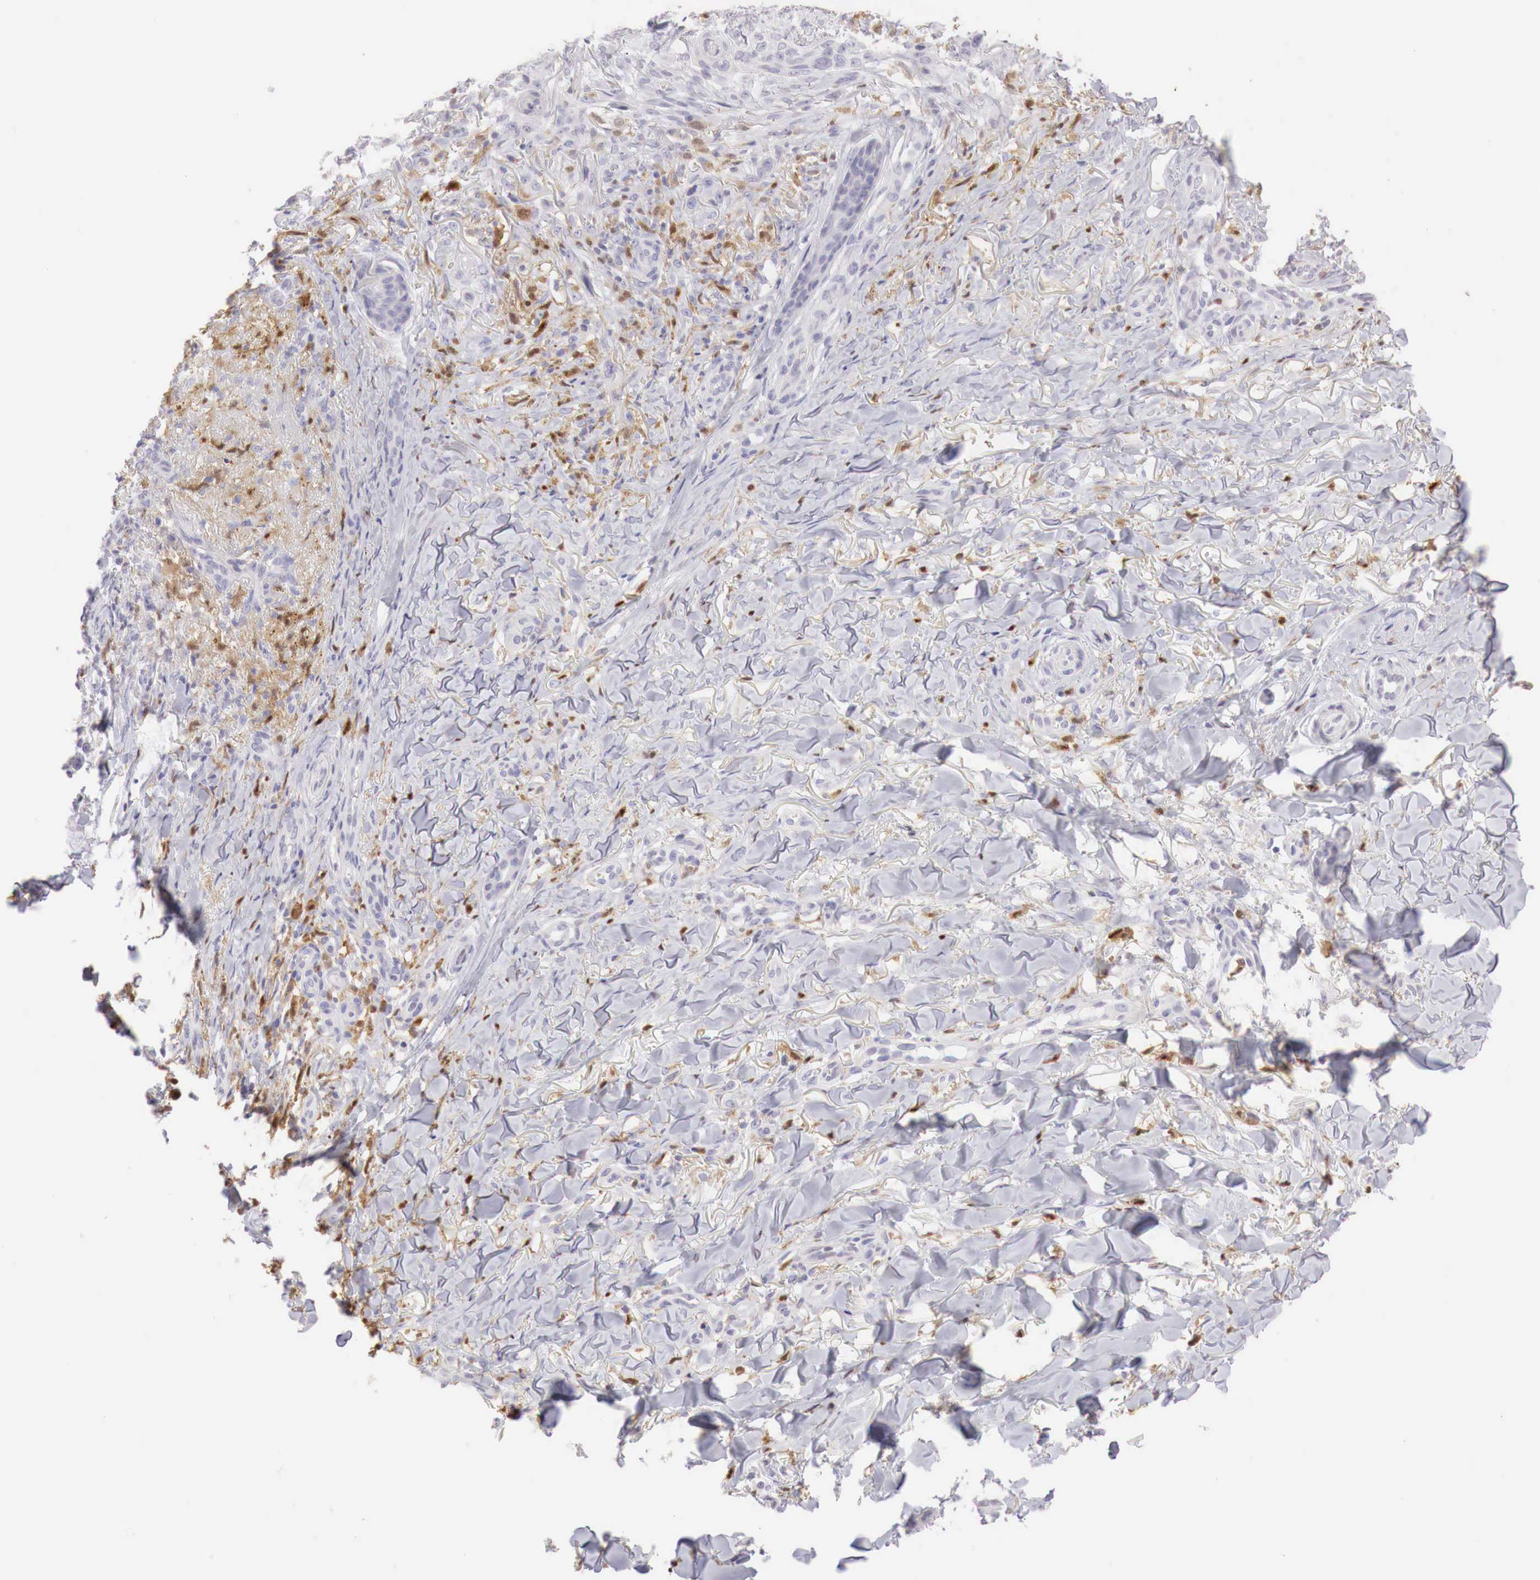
{"staining": {"intensity": "weak", "quantity": "25%-75%", "location": "cytoplasmic/membranous"}, "tissue": "skin cancer", "cell_type": "Tumor cells", "image_type": "cancer", "snomed": [{"axis": "morphology", "description": "Normal tissue, NOS"}, {"axis": "morphology", "description": "Basal cell carcinoma"}, {"axis": "topography", "description": "Skin"}], "caption": "Basal cell carcinoma (skin) stained with a protein marker displays weak staining in tumor cells.", "gene": "RENBP", "patient": {"sex": "male", "age": 81}}